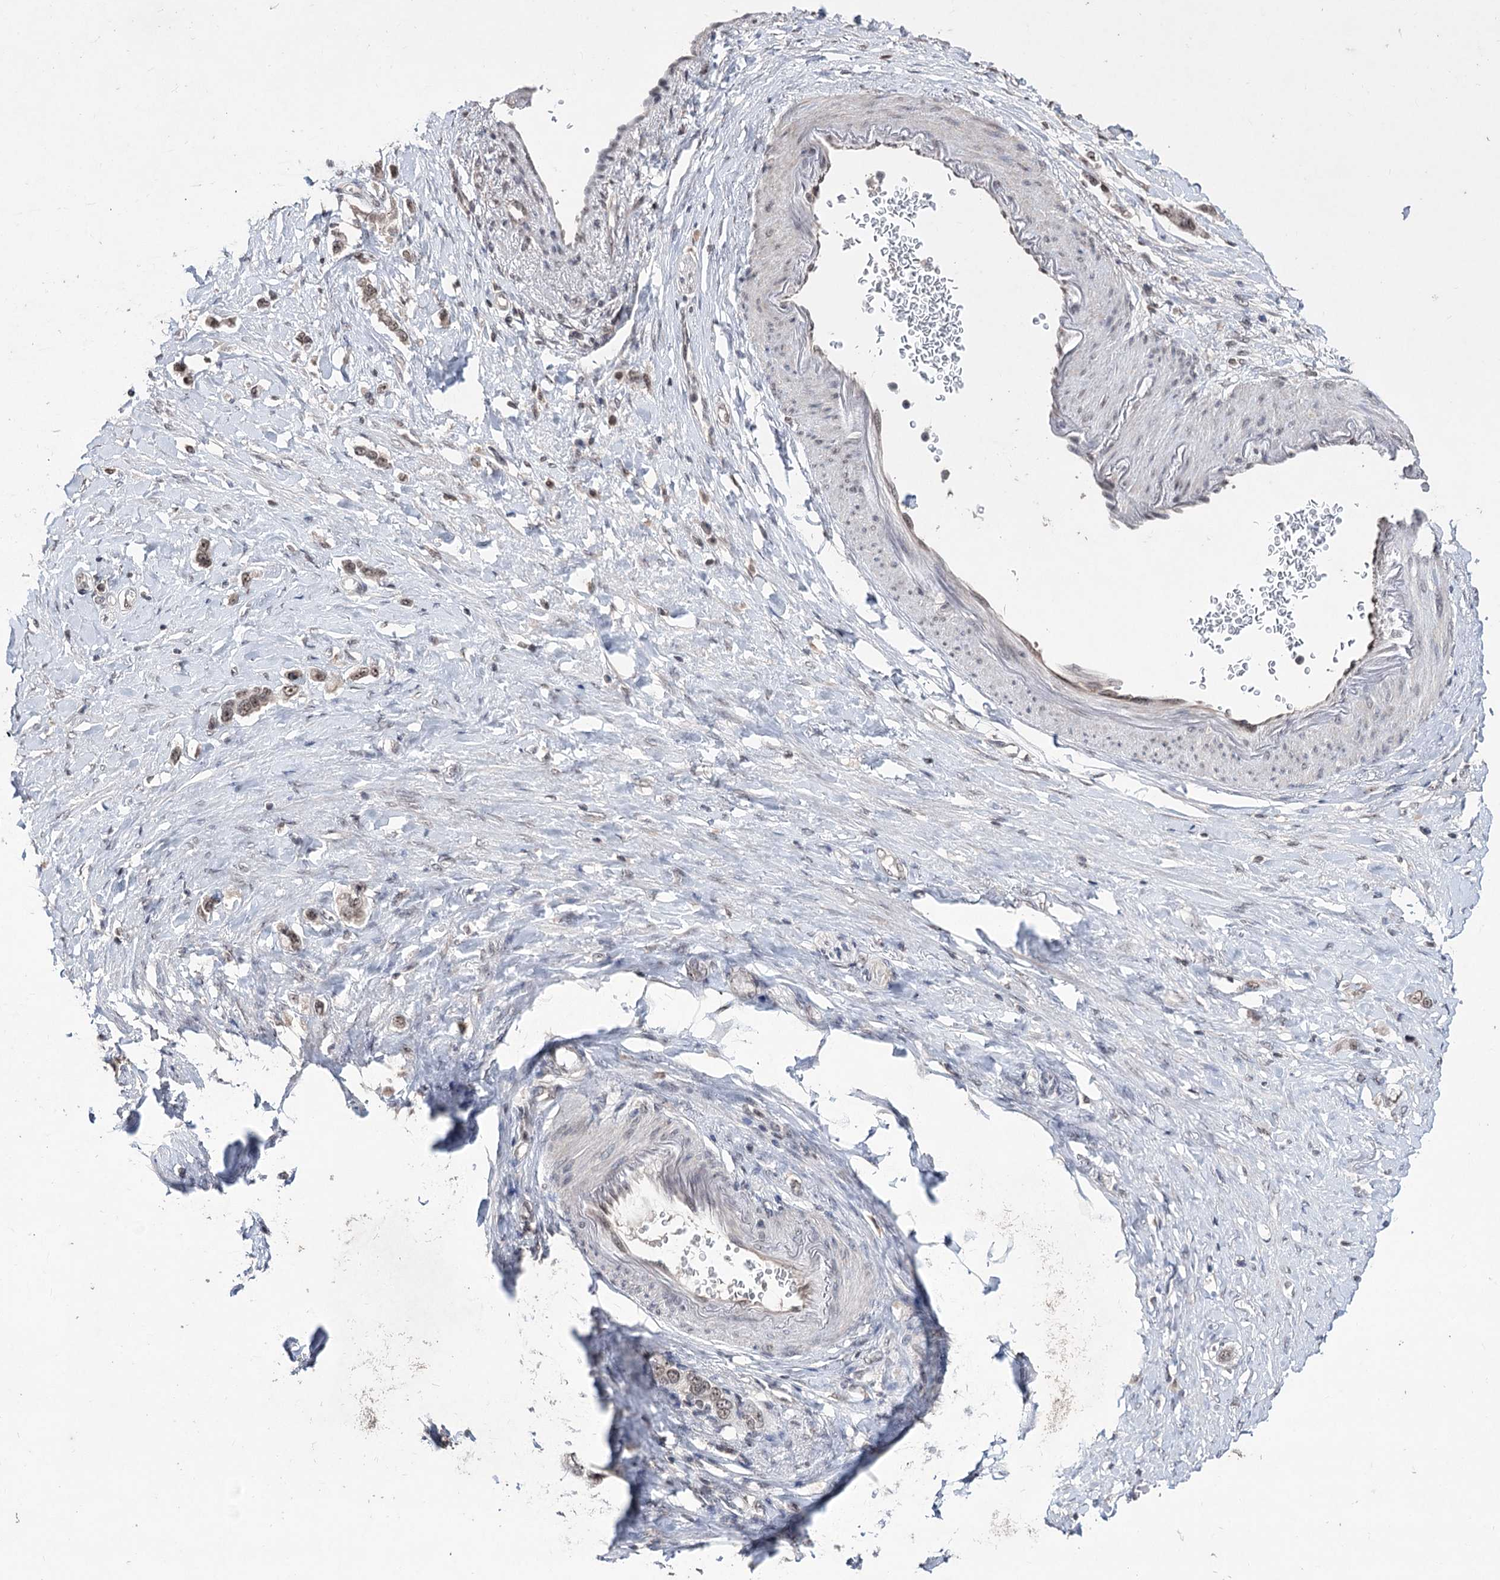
{"staining": {"intensity": "moderate", "quantity": ">75%", "location": "nuclear"}, "tissue": "stomach cancer", "cell_type": "Tumor cells", "image_type": "cancer", "snomed": [{"axis": "morphology", "description": "Adenocarcinoma, NOS"}, {"axis": "topography", "description": "Stomach"}], "caption": "Protein staining of adenocarcinoma (stomach) tissue demonstrates moderate nuclear expression in about >75% of tumor cells.", "gene": "VGLL4", "patient": {"sex": "female", "age": 65}}